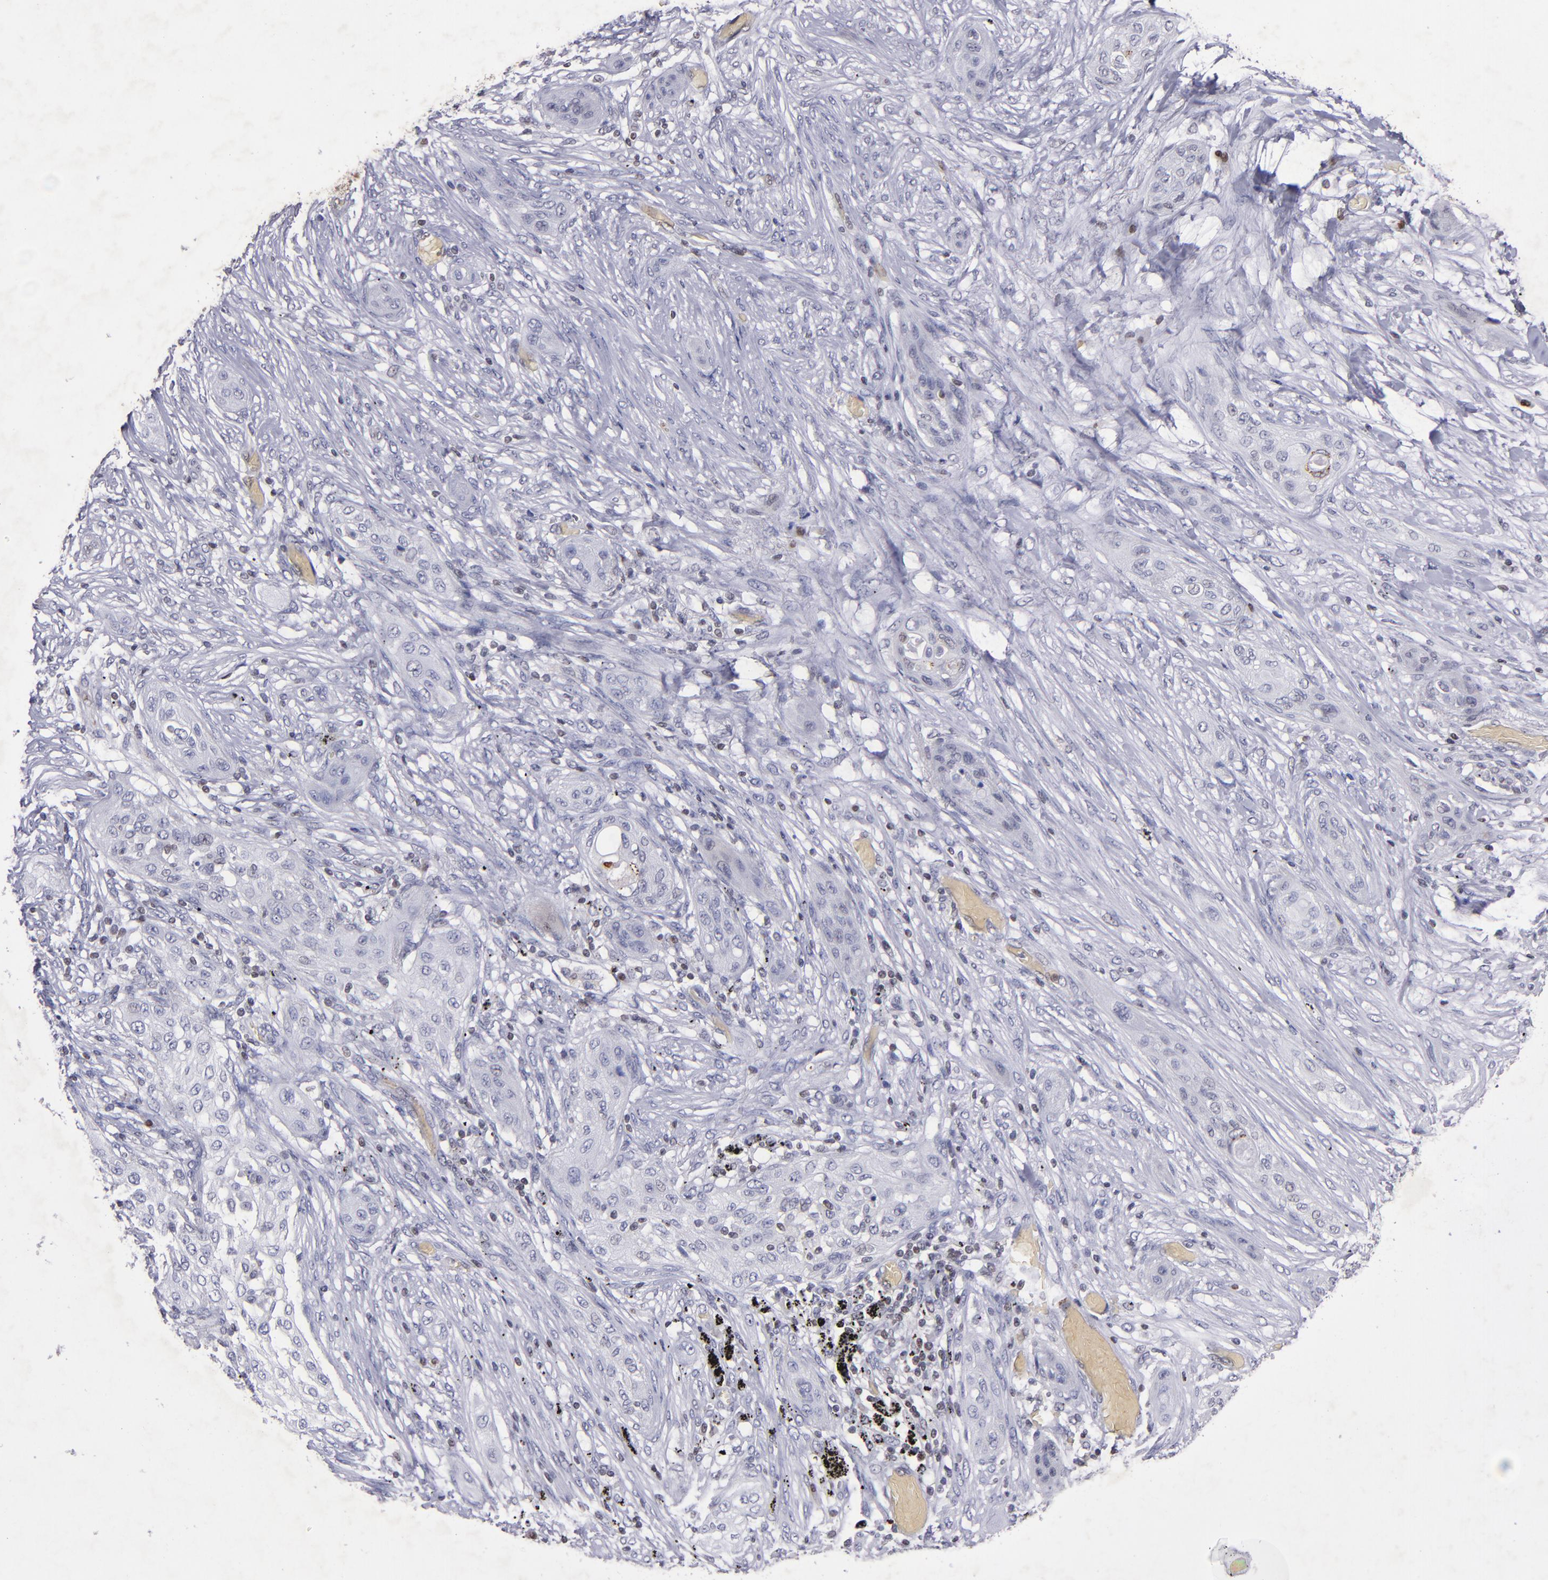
{"staining": {"intensity": "negative", "quantity": "none", "location": "none"}, "tissue": "lung cancer", "cell_type": "Tumor cells", "image_type": "cancer", "snomed": [{"axis": "morphology", "description": "Squamous cell carcinoma, NOS"}, {"axis": "topography", "description": "Lung"}], "caption": "Protein analysis of lung cancer (squamous cell carcinoma) displays no significant expression in tumor cells.", "gene": "MGMT", "patient": {"sex": "female", "age": 47}}